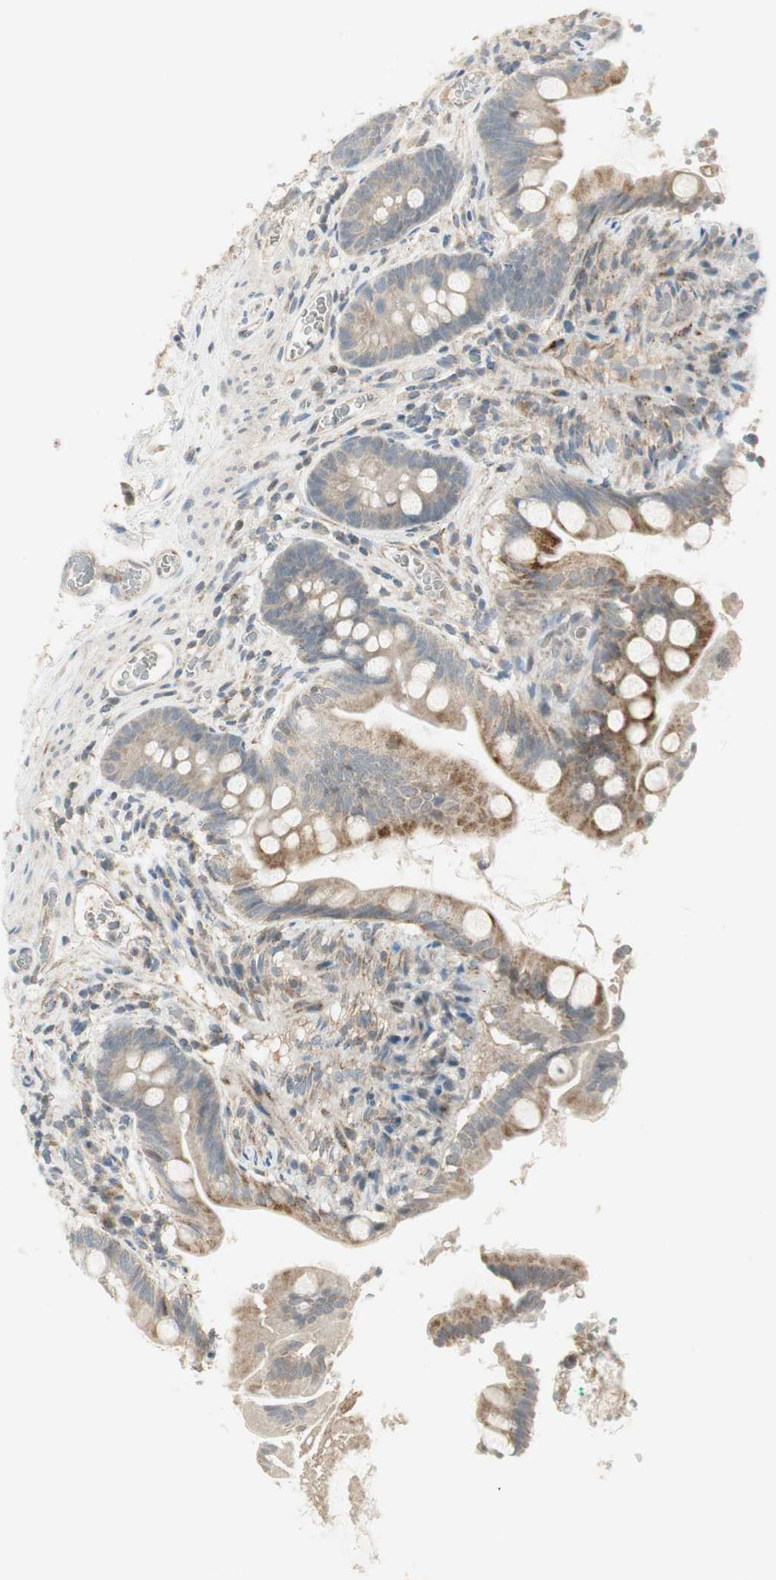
{"staining": {"intensity": "moderate", "quantity": ">75%", "location": "cytoplasmic/membranous"}, "tissue": "small intestine", "cell_type": "Glandular cells", "image_type": "normal", "snomed": [{"axis": "morphology", "description": "Normal tissue, NOS"}, {"axis": "topography", "description": "Small intestine"}], "caption": "A micrograph of small intestine stained for a protein exhibits moderate cytoplasmic/membranous brown staining in glandular cells.", "gene": "USP2", "patient": {"sex": "female", "age": 56}}